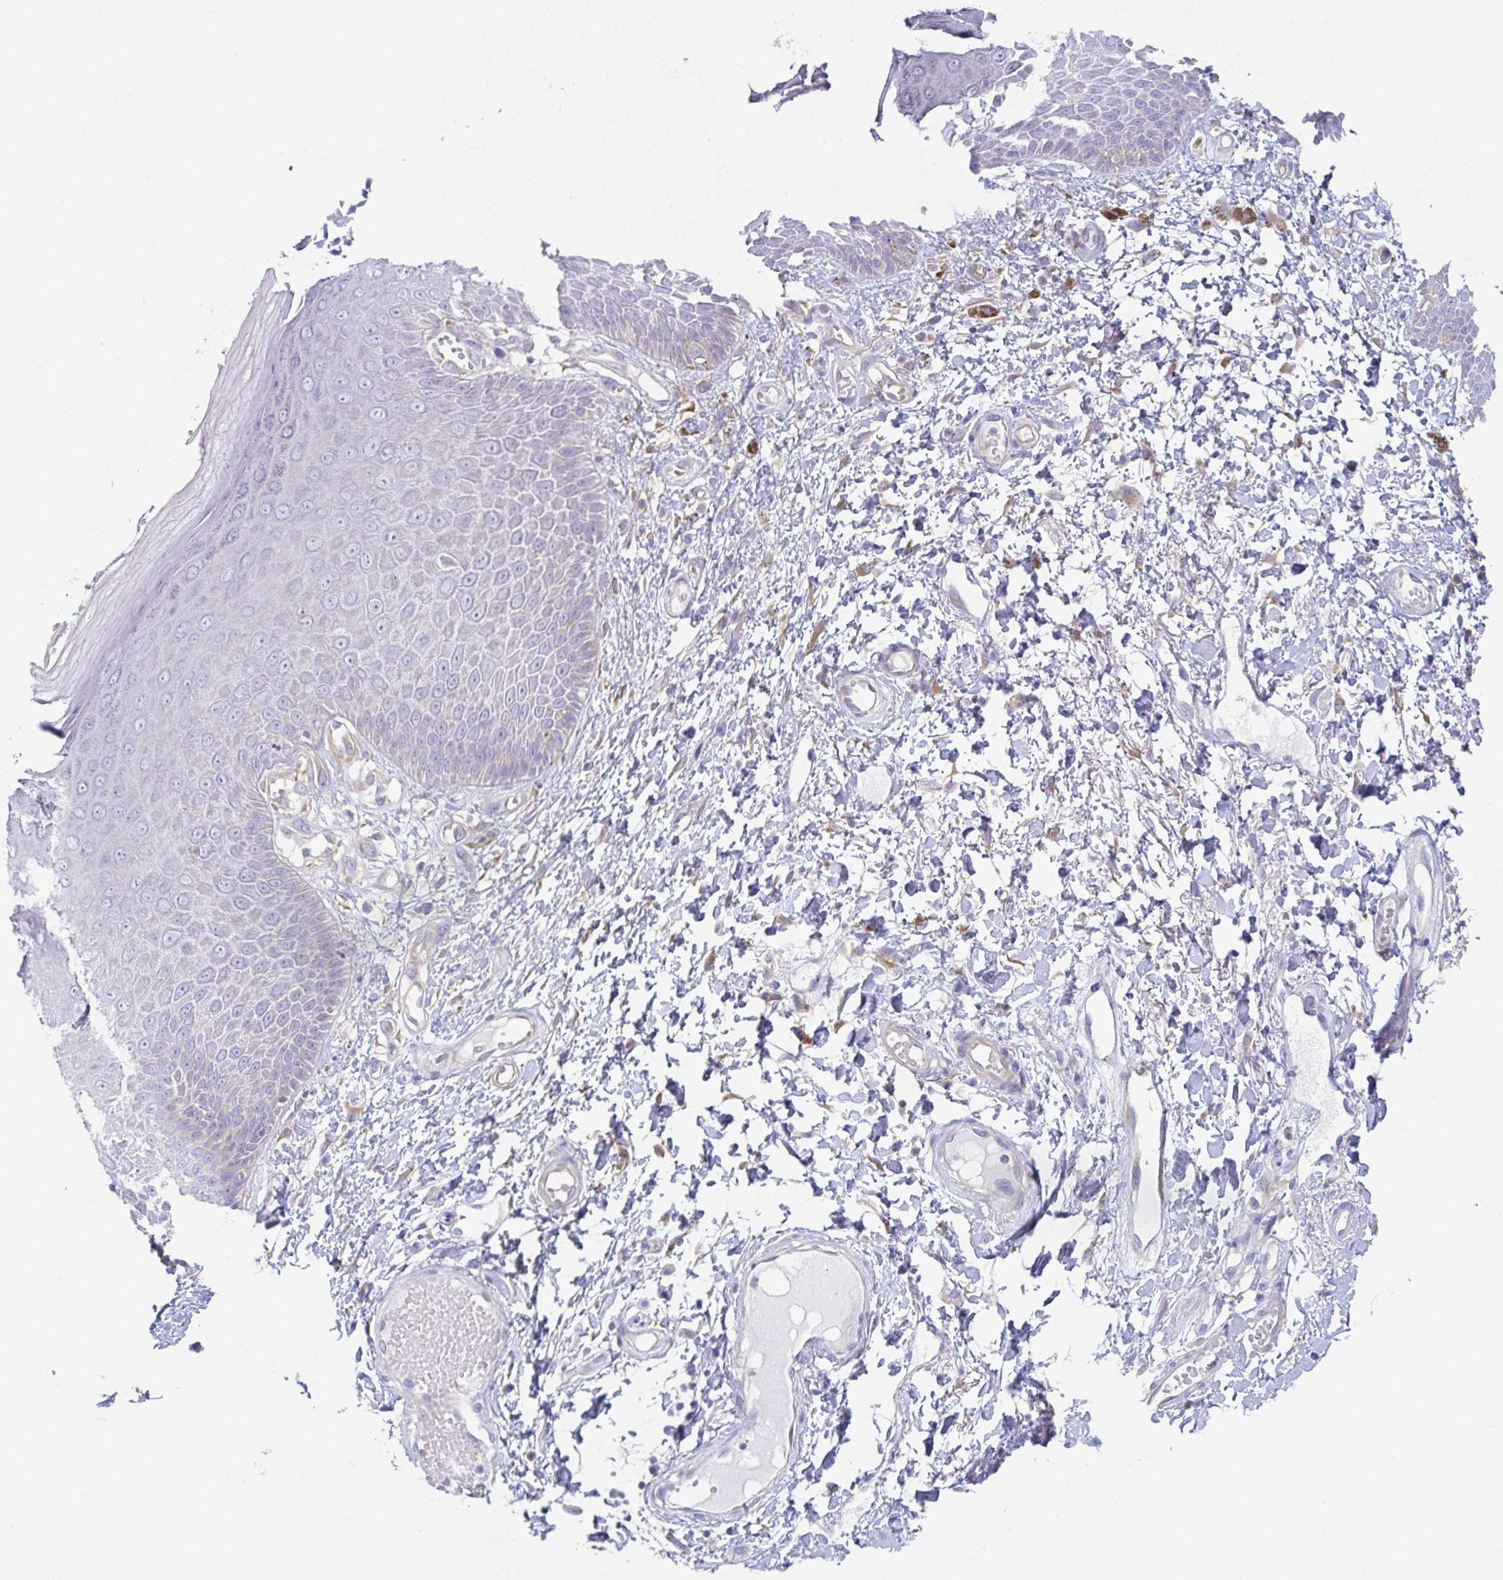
{"staining": {"intensity": "negative", "quantity": "none", "location": "none"}, "tissue": "skin", "cell_type": "Epidermal cells", "image_type": "normal", "snomed": [{"axis": "morphology", "description": "Normal tissue, NOS"}, {"axis": "topography", "description": "Anal"}, {"axis": "topography", "description": "Peripheral nerve tissue"}], "caption": "The immunohistochemistry (IHC) image has no significant staining in epidermal cells of skin.", "gene": "AMPD2", "patient": {"sex": "male", "age": 78}}